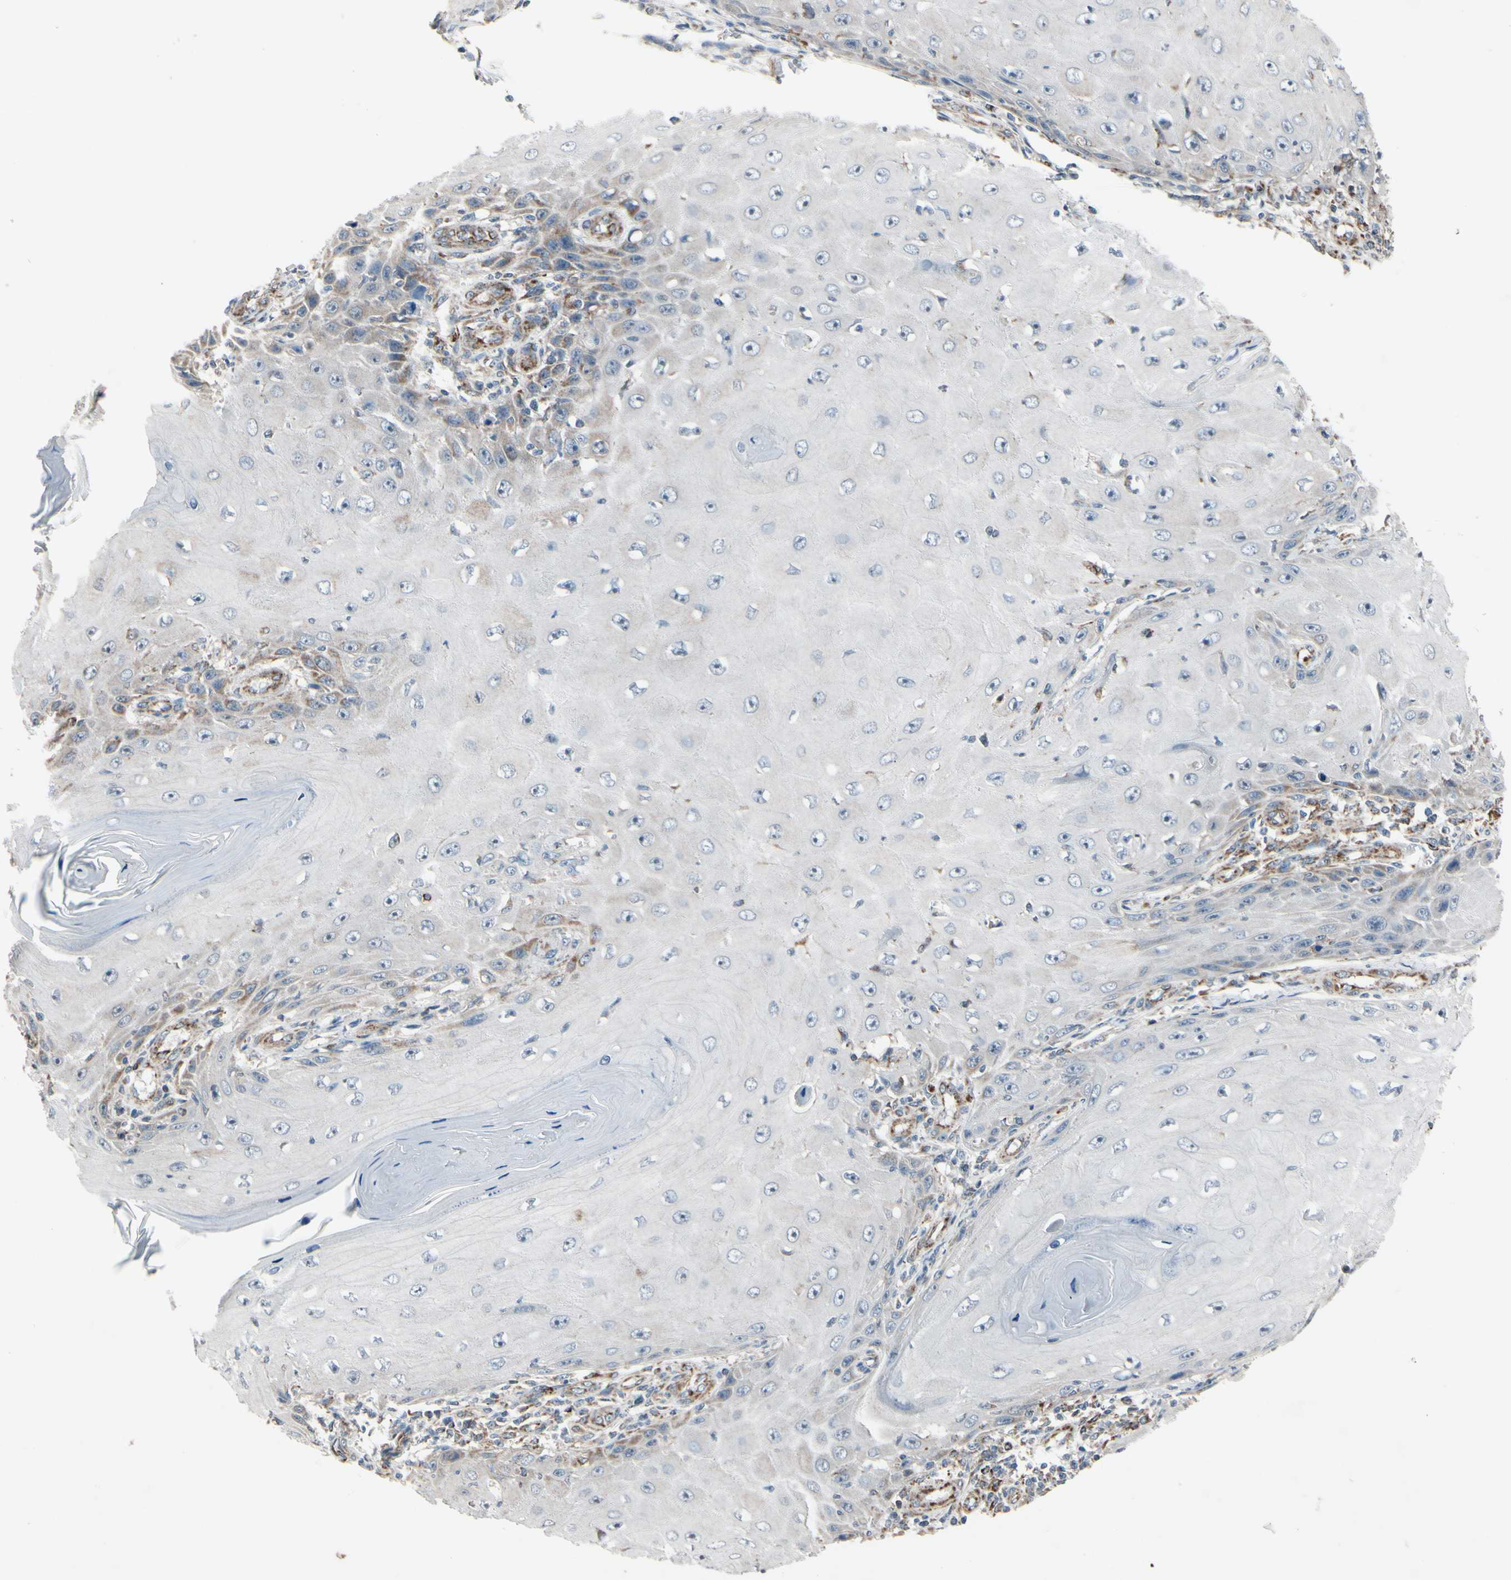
{"staining": {"intensity": "weak", "quantity": ">75%", "location": "cytoplasmic/membranous"}, "tissue": "skin cancer", "cell_type": "Tumor cells", "image_type": "cancer", "snomed": [{"axis": "morphology", "description": "Squamous cell carcinoma, NOS"}, {"axis": "topography", "description": "Skin"}], "caption": "High-power microscopy captured an IHC micrograph of squamous cell carcinoma (skin), revealing weak cytoplasmic/membranous staining in about >75% of tumor cells. The staining is performed using DAB brown chromogen to label protein expression. The nuclei are counter-stained blue using hematoxylin.", "gene": "CPT1A", "patient": {"sex": "female", "age": 73}}